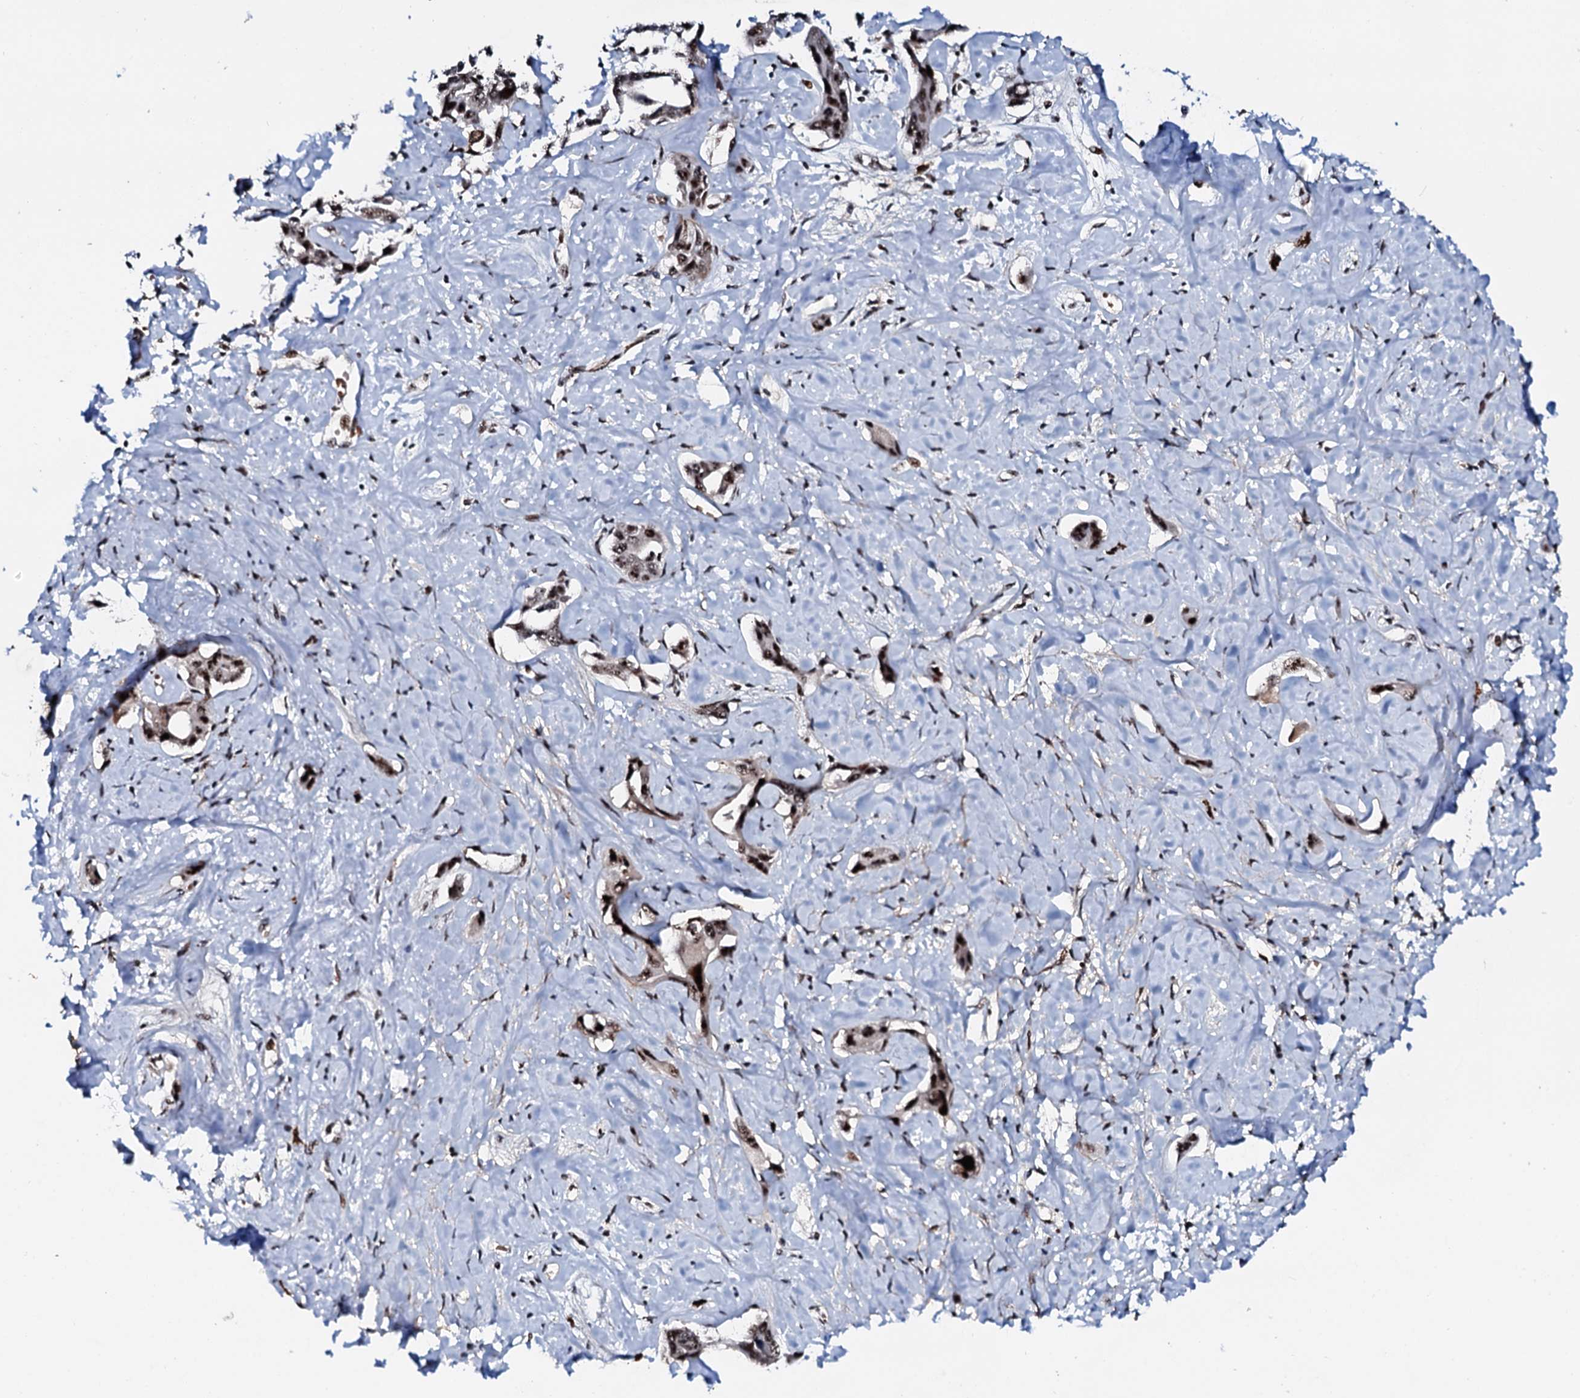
{"staining": {"intensity": "strong", "quantity": ">75%", "location": "nuclear"}, "tissue": "liver cancer", "cell_type": "Tumor cells", "image_type": "cancer", "snomed": [{"axis": "morphology", "description": "Cholangiocarcinoma"}, {"axis": "topography", "description": "Liver"}], "caption": "Immunohistochemistry (IHC) staining of liver cholangiocarcinoma, which exhibits high levels of strong nuclear expression in about >75% of tumor cells indicating strong nuclear protein expression. The staining was performed using DAB (brown) for protein detection and nuclei were counterstained in hematoxylin (blue).", "gene": "NEUROG3", "patient": {"sex": "male", "age": 59}}